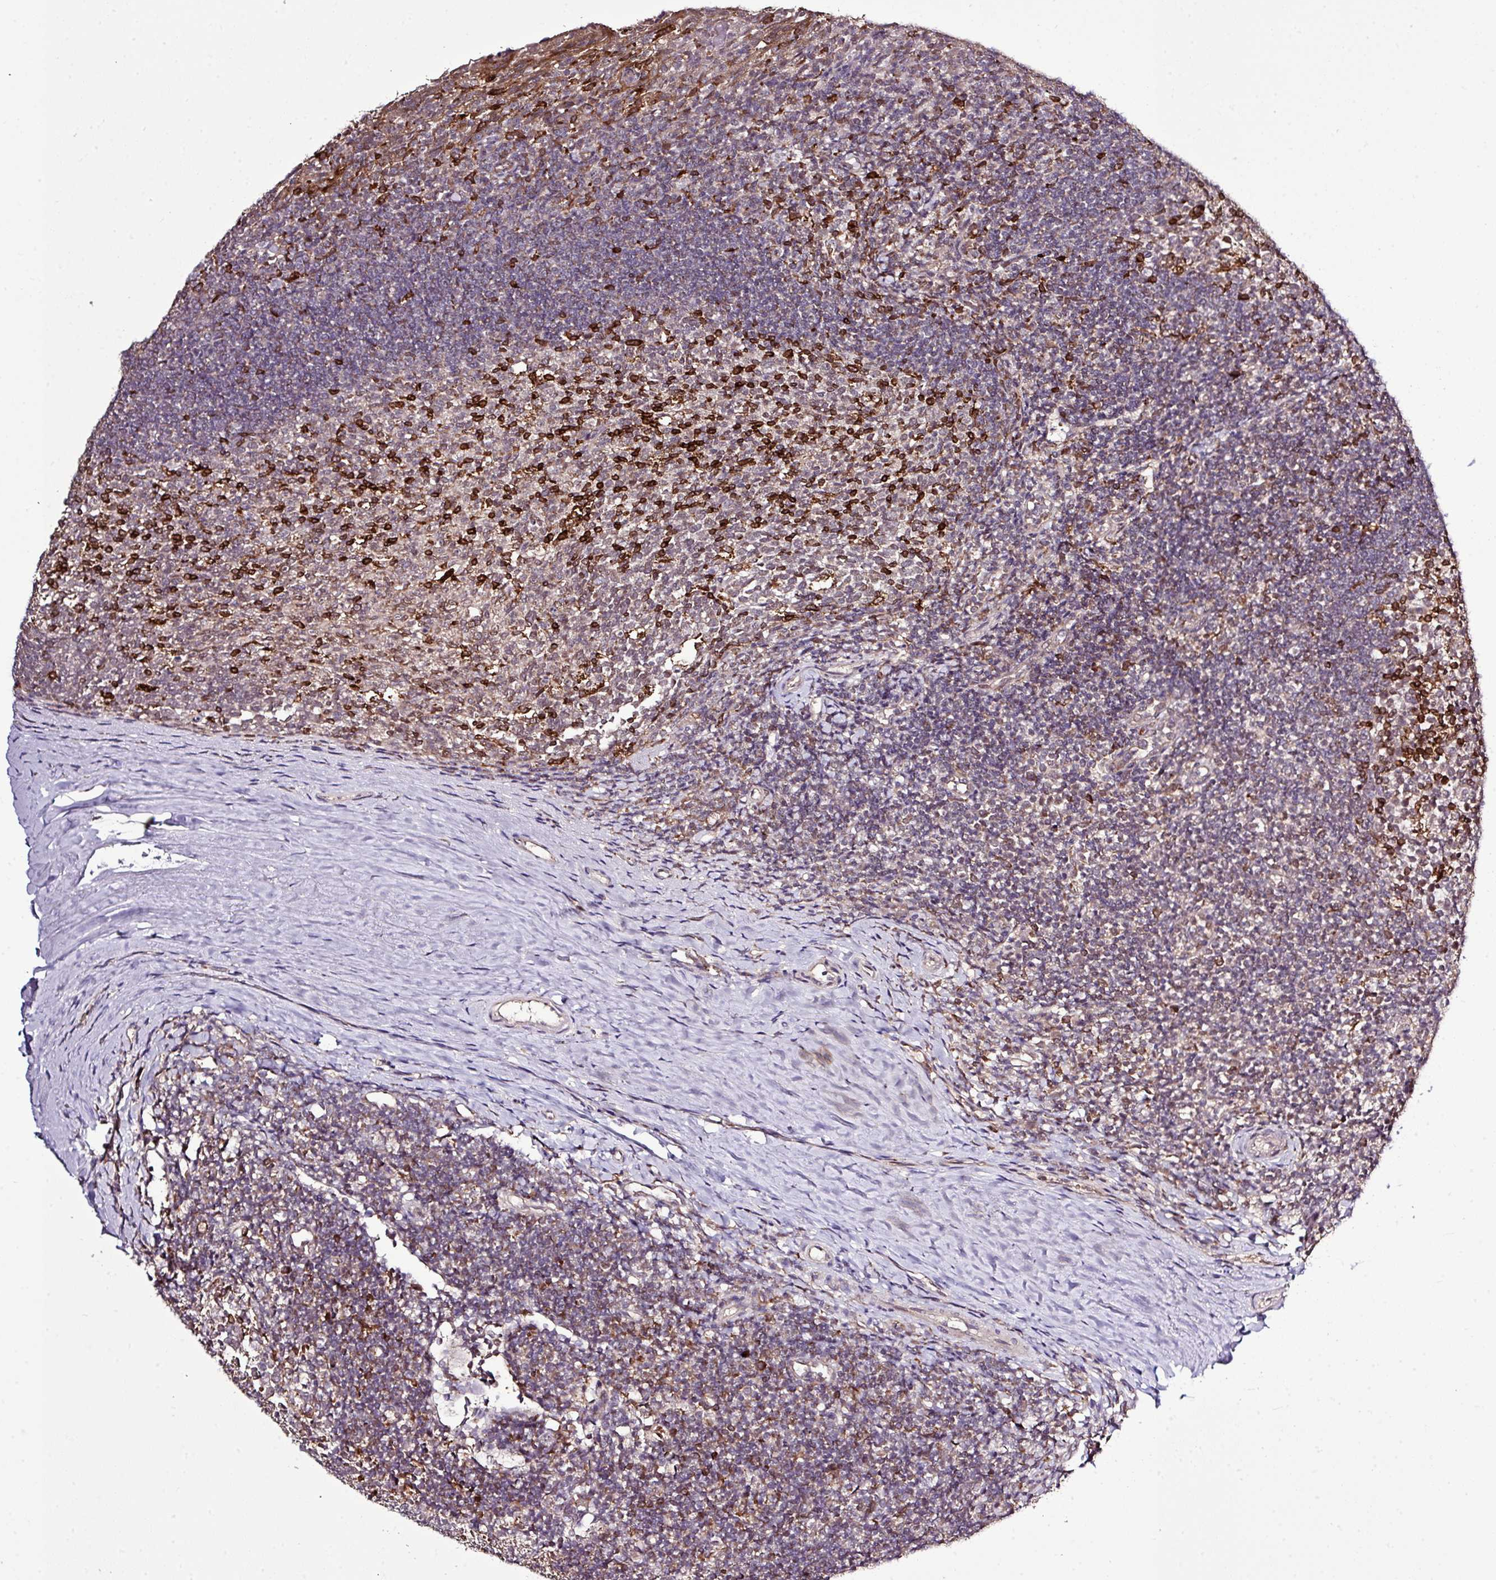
{"staining": {"intensity": "weak", "quantity": "25%-75%", "location": "nuclear"}, "tissue": "tonsil", "cell_type": "Germinal center cells", "image_type": "normal", "snomed": [{"axis": "morphology", "description": "Normal tissue, NOS"}, {"axis": "topography", "description": "Tonsil"}], "caption": "This histopathology image shows normal tonsil stained with IHC to label a protein in brown. The nuclear of germinal center cells show weak positivity for the protein. Nuclei are counter-stained blue.", "gene": "SMCO4", "patient": {"sex": "female", "age": 10}}